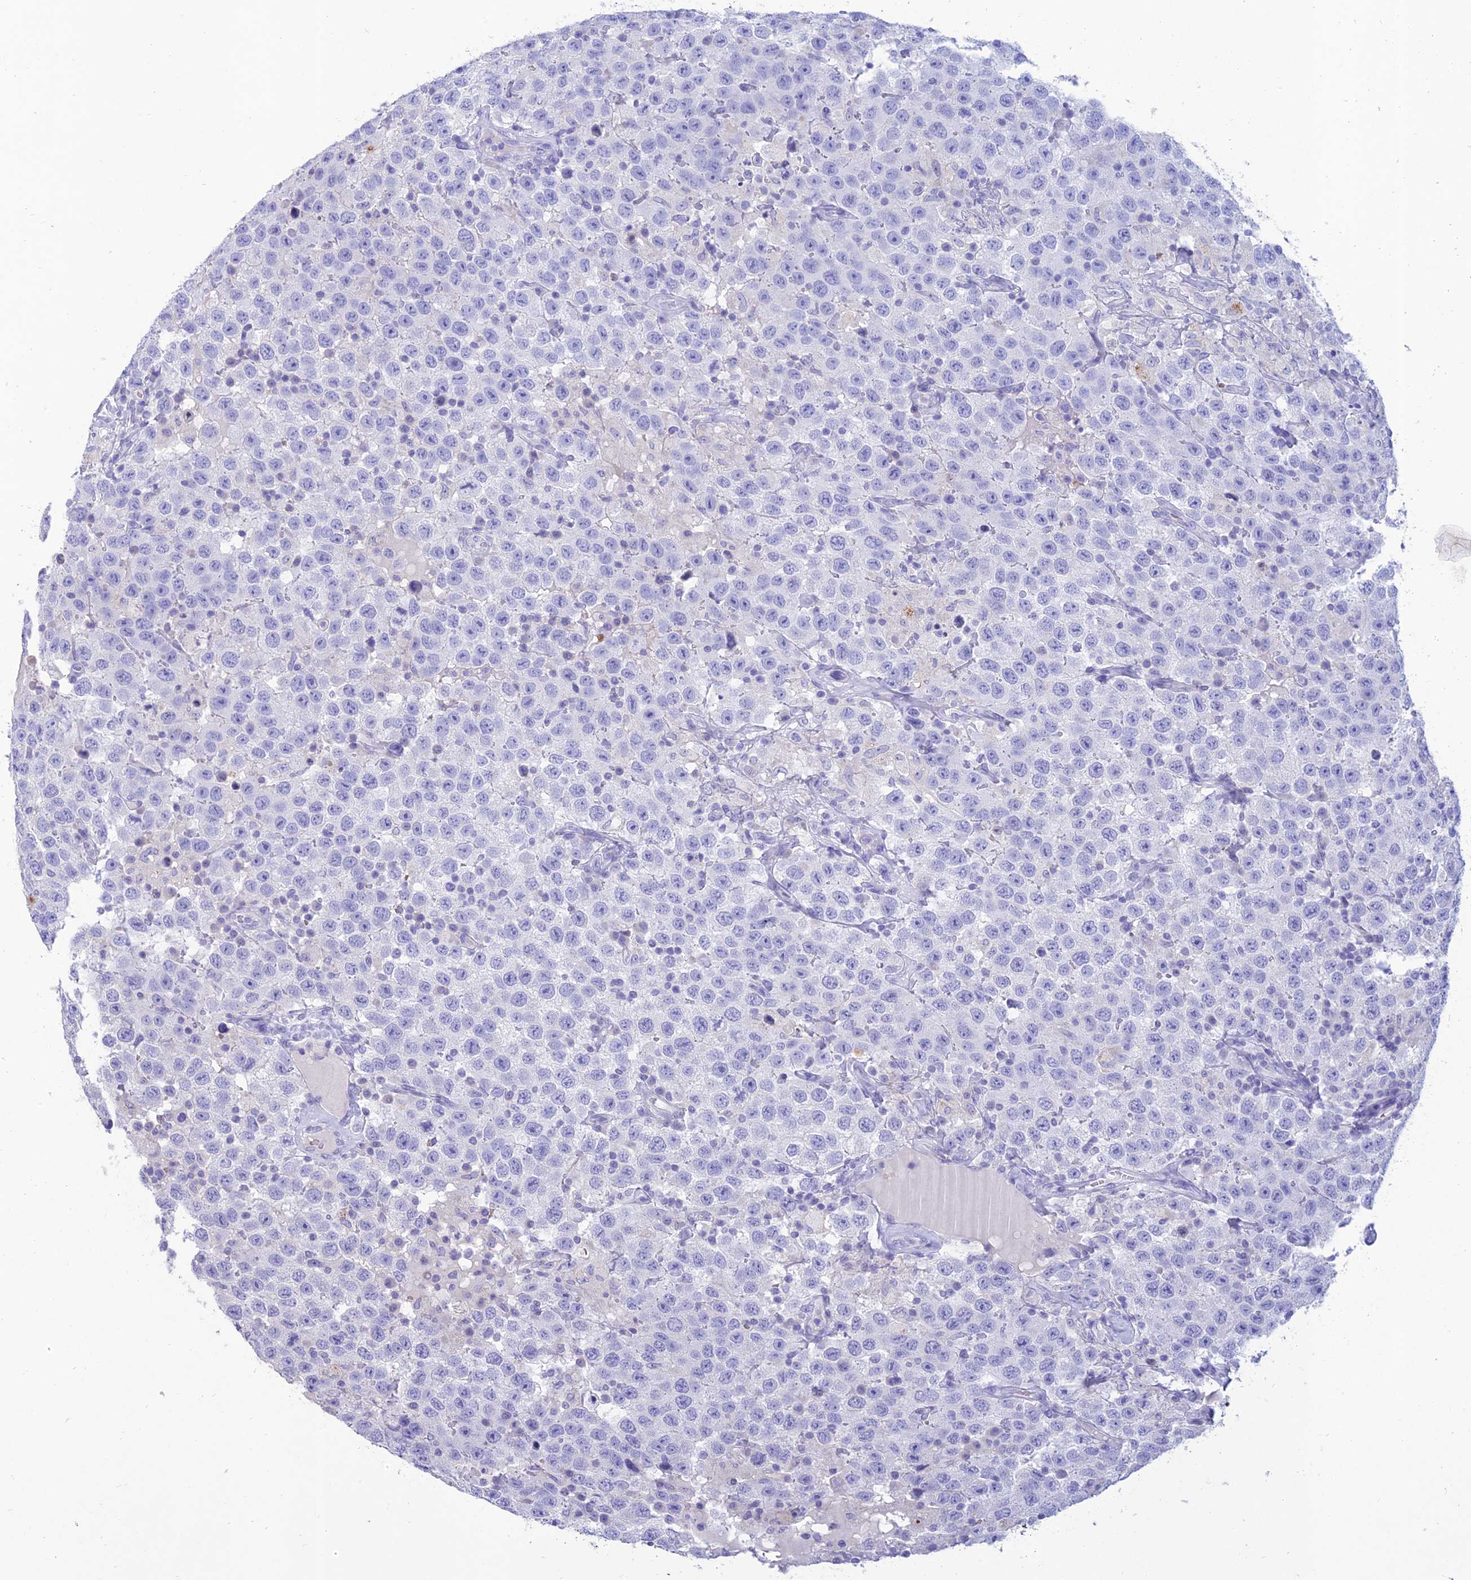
{"staining": {"intensity": "negative", "quantity": "none", "location": "none"}, "tissue": "testis cancer", "cell_type": "Tumor cells", "image_type": "cancer", "snomed": [{"axis": "morphology", "description": "Seminoma, NOS"}, {"axis": "topography", "description": "Testis"}], "caption": "A high-resolution micrograph shows immunohistochemistry (IHC) staining of testis cancer (seminoma), which shows no significant staining in tumor cells.", "gene": "MAL2", "patient": {"sex": "male", "age": 41}}